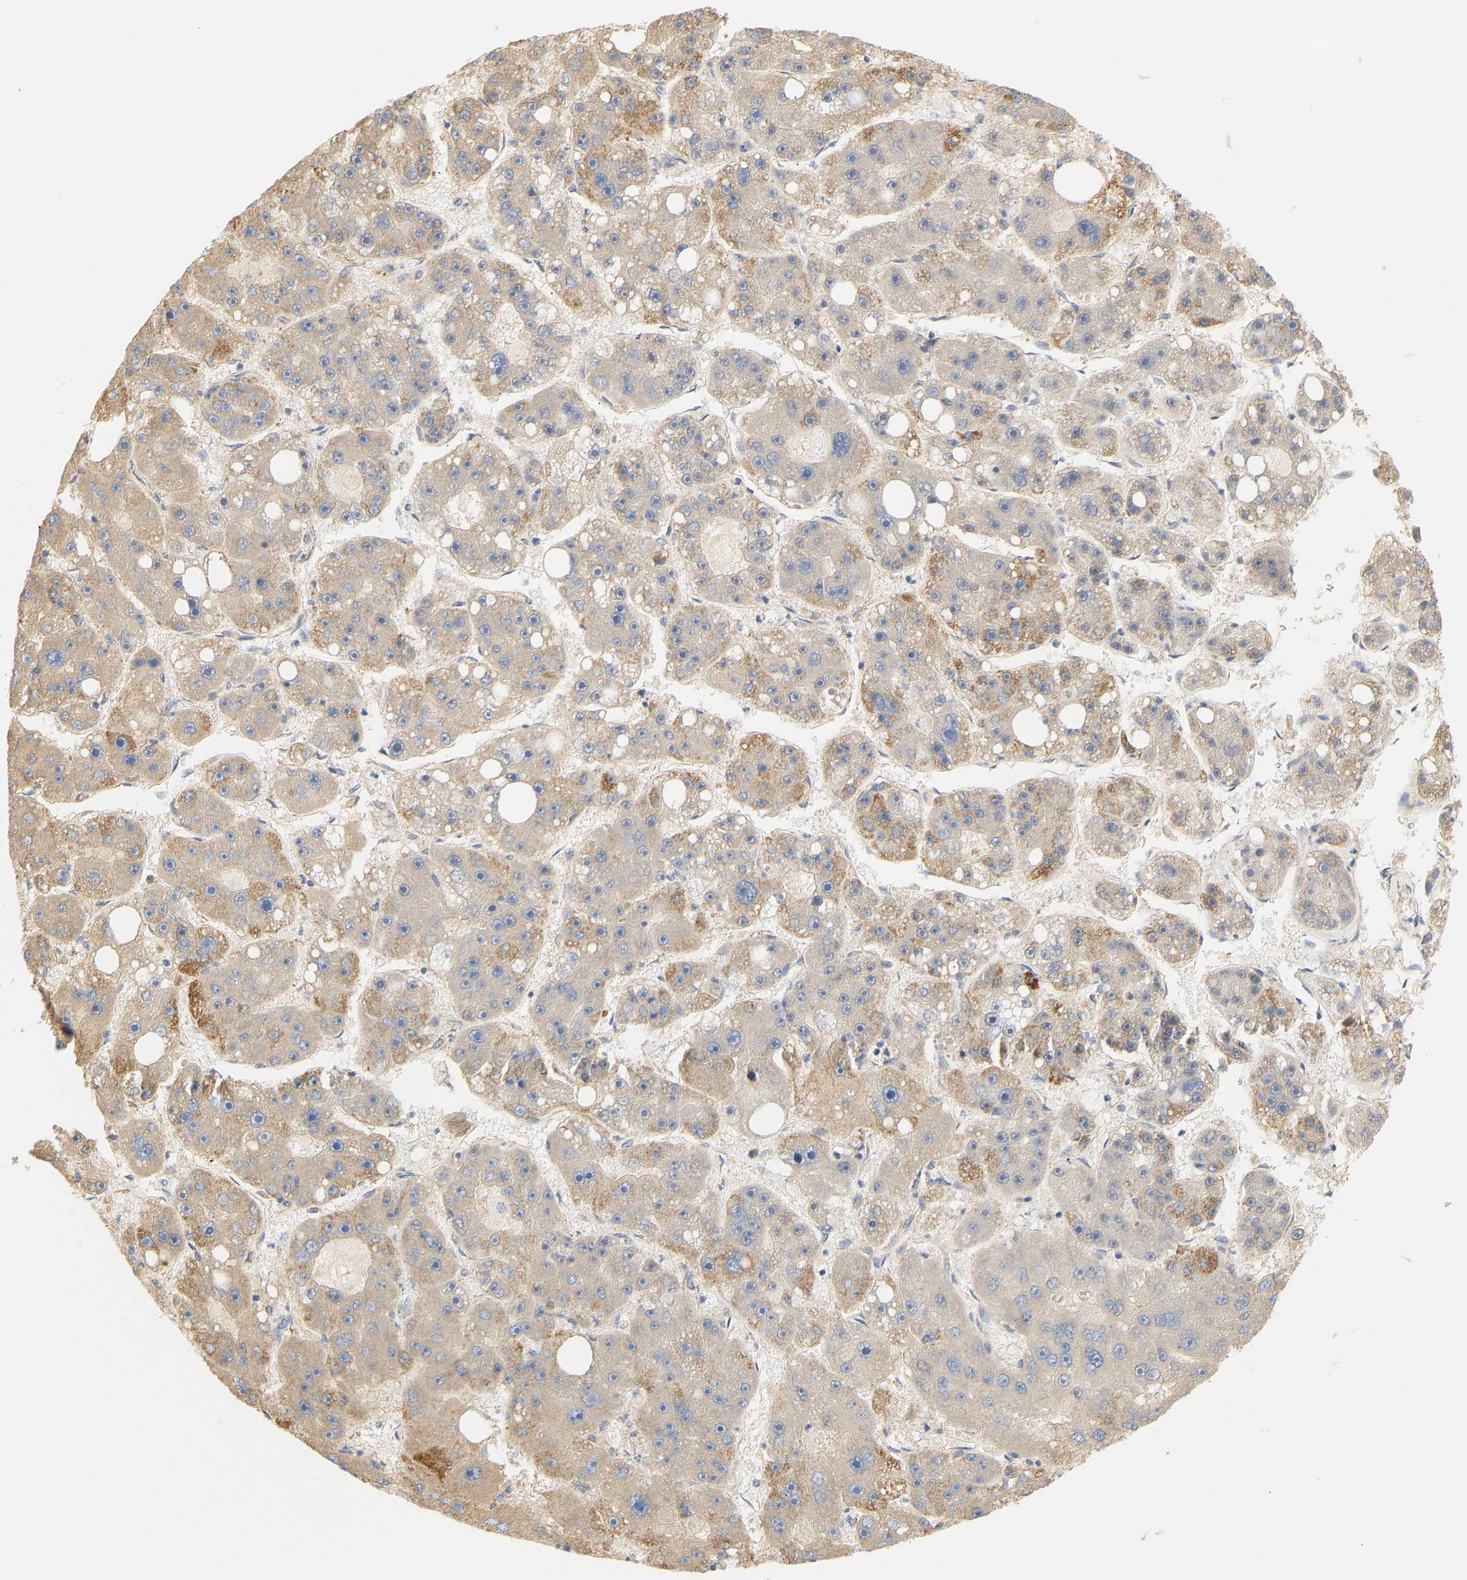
{"staining": {"intensity": "moderate", "quantity": "25%-75%", "location": "cytoplasmic/membranous"}, "tissue": "liver cancer", "cell_type": "Tumor cells", "image_type": "cancer", "snomed": [{"axis": "morphology", "description": "Carcinoma, Hepatocellular, NOS"}, {"axis": "topography", "description": "Liver"}], "caption": "Liver cancer was stained to show a protein in brown. There is medium levels of moderate cytoplasmic/membranous positivity in approximately 25%-75% of tumor cells. (IHC, brightfield microscopy, high magnification).", "gene": "GRPEL2", "patient": {"sex": "female", "age": 61}}